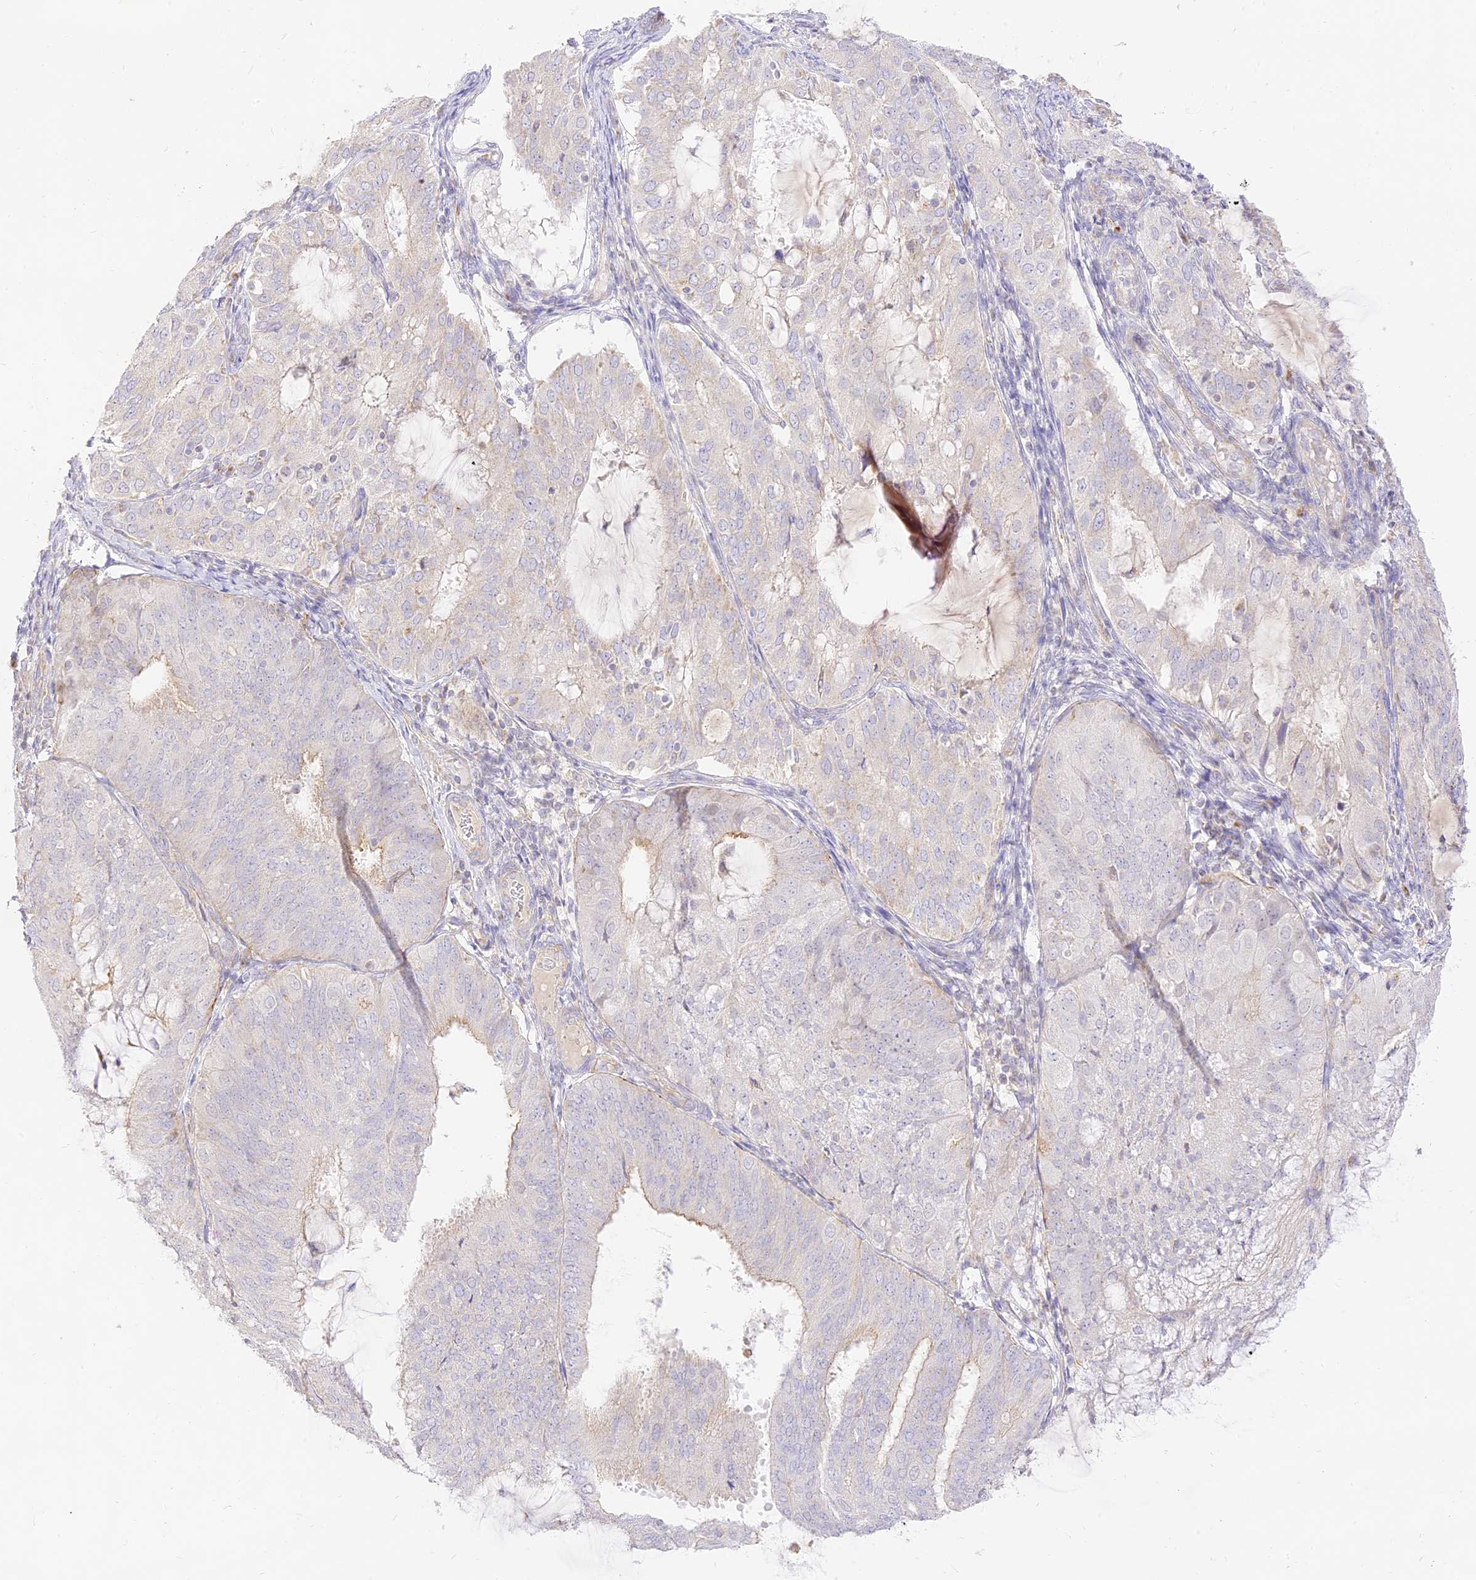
{"staining": {"intensity": "negative", "quantity": "none", "location": "none"}, "tissue": "endometrial cancer", "cell_type": "Tumor cells", "image_type": "cancer", "snomed": [{"axis": "morphology", "description": "Adenocarcinoma, NOS"}, {"axis": "topography", "description": "Endometrium"}], "caption": "A high-resolution micrograph shows IHC staining of endometrial adenocarcinoma, which shows no significant positivity in tumor cells. (Brightfield microscopy of DAB IHC at high magnification).", "gene": "LRRC15", "patient": {"sex": "female", "age": 81}}